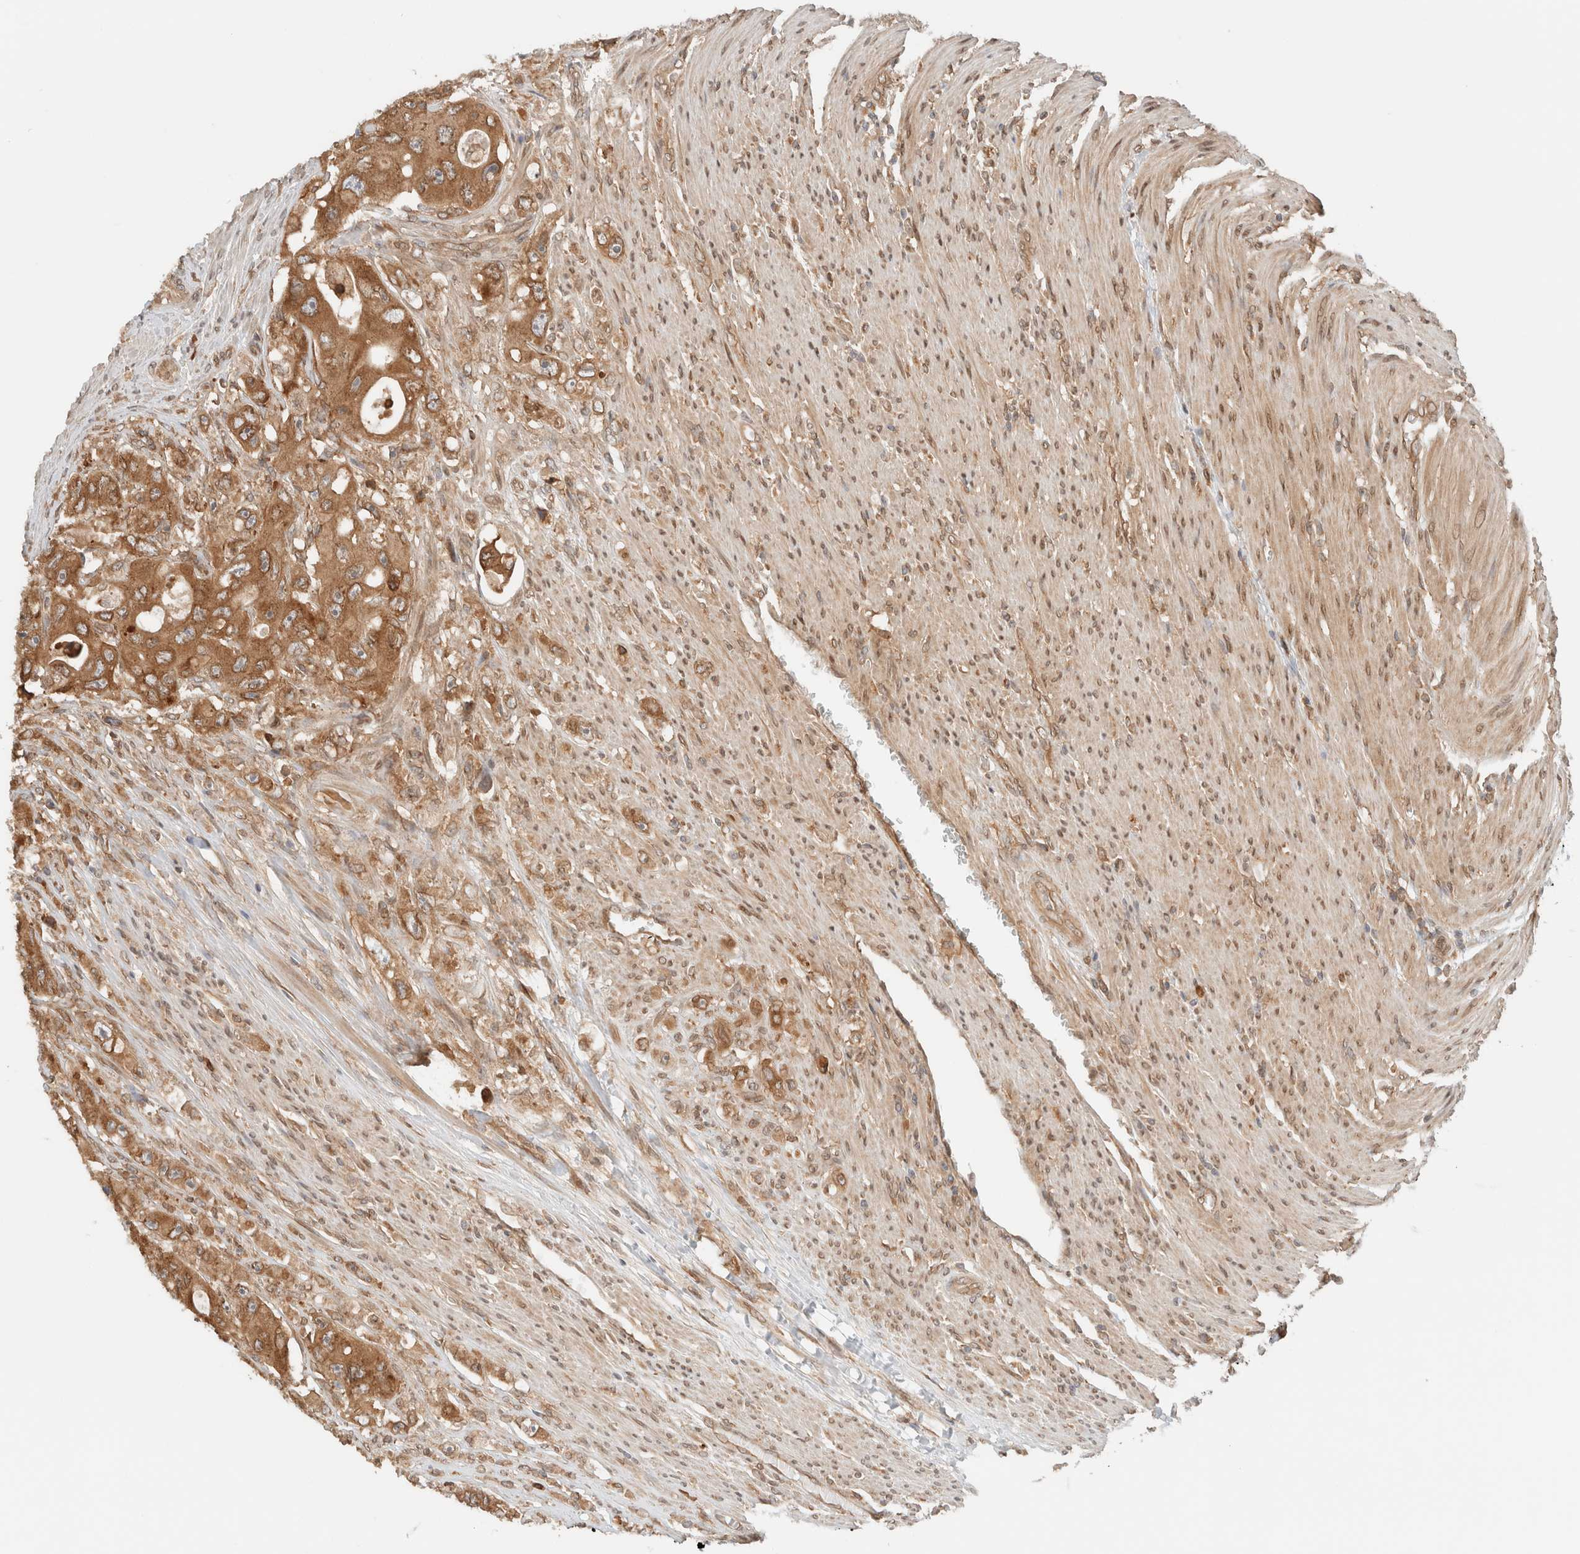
{"staining": {"intensity": "moderate", "quantity": ">75%", "location": "cytoplasmic/membranous"}, "tissue": "colorectal cancer", "cell_type": "Tumor cells", "image_type": "cancer", "snomed": [{"axis": "morphology", "description": "Adenocarcinoma, NOS"}, {"axis": "topography", "description": "Colon"}], "caption": "Colorectal cancer was stained to show a protein in brown. There is medium levels of moderate cytoplasmic/membranous expression in about >75% of tumor cells.", "gene": "ARFGEF2", "patient": {"sex": "female", "age": 46}}